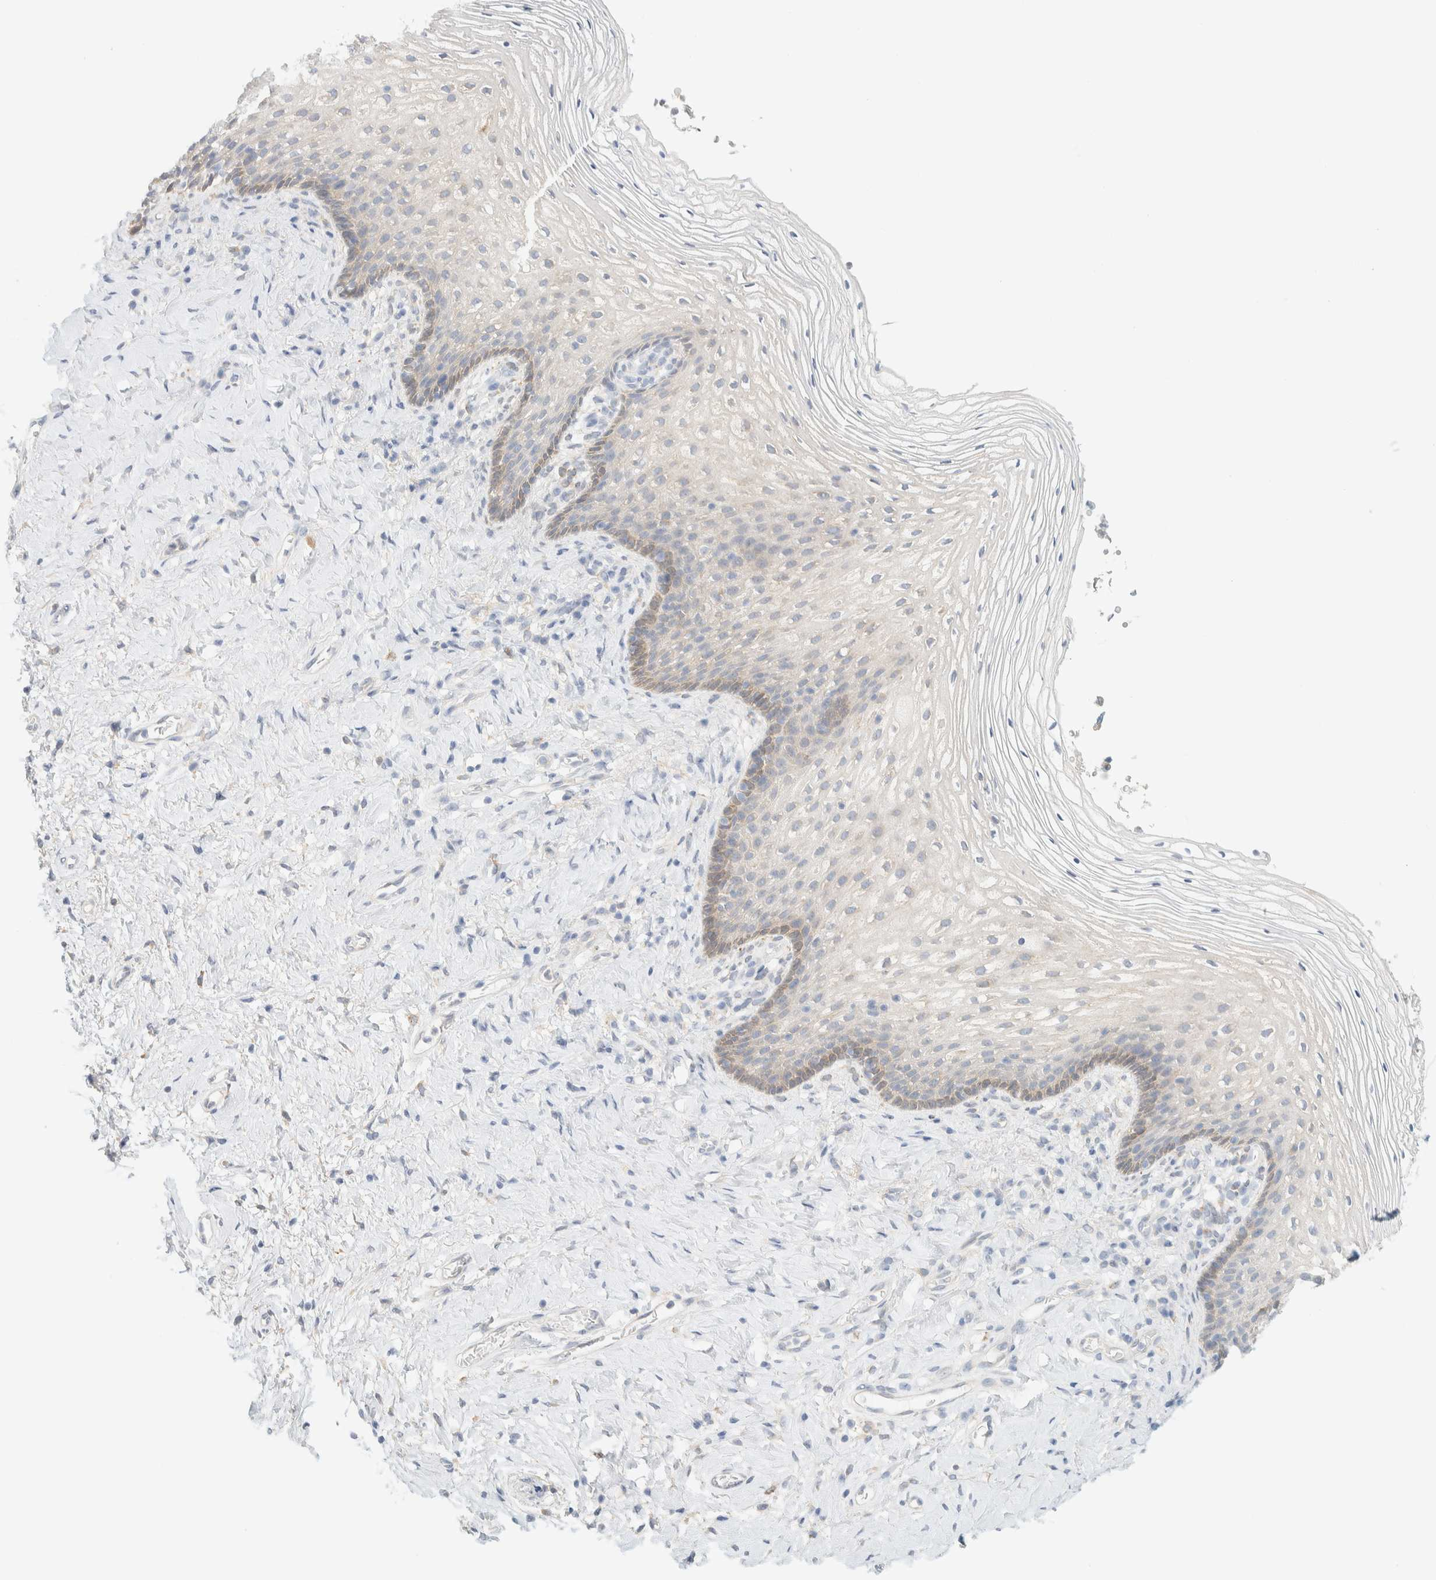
{"staining": {"intensity": "weak", "quantity": "<25%", "location": "cytoplasmic/membranous"}, "tissue": "vagina", "cell_type": "Squamous epithelial cells", "image_type": "normal", "snomed": [{"axis": "morphology", "description": "Normal tissue, NOS"}, {"axis": "topography", "description": "Vagina"}], "caption": "Squamous epithelial cells are negative for protein expression in unremarkable human vagina. (IHC, brightfield microscopy, high magnification).", "gene": "NT5C", "patient": {"sex": "female", "age": 60}}